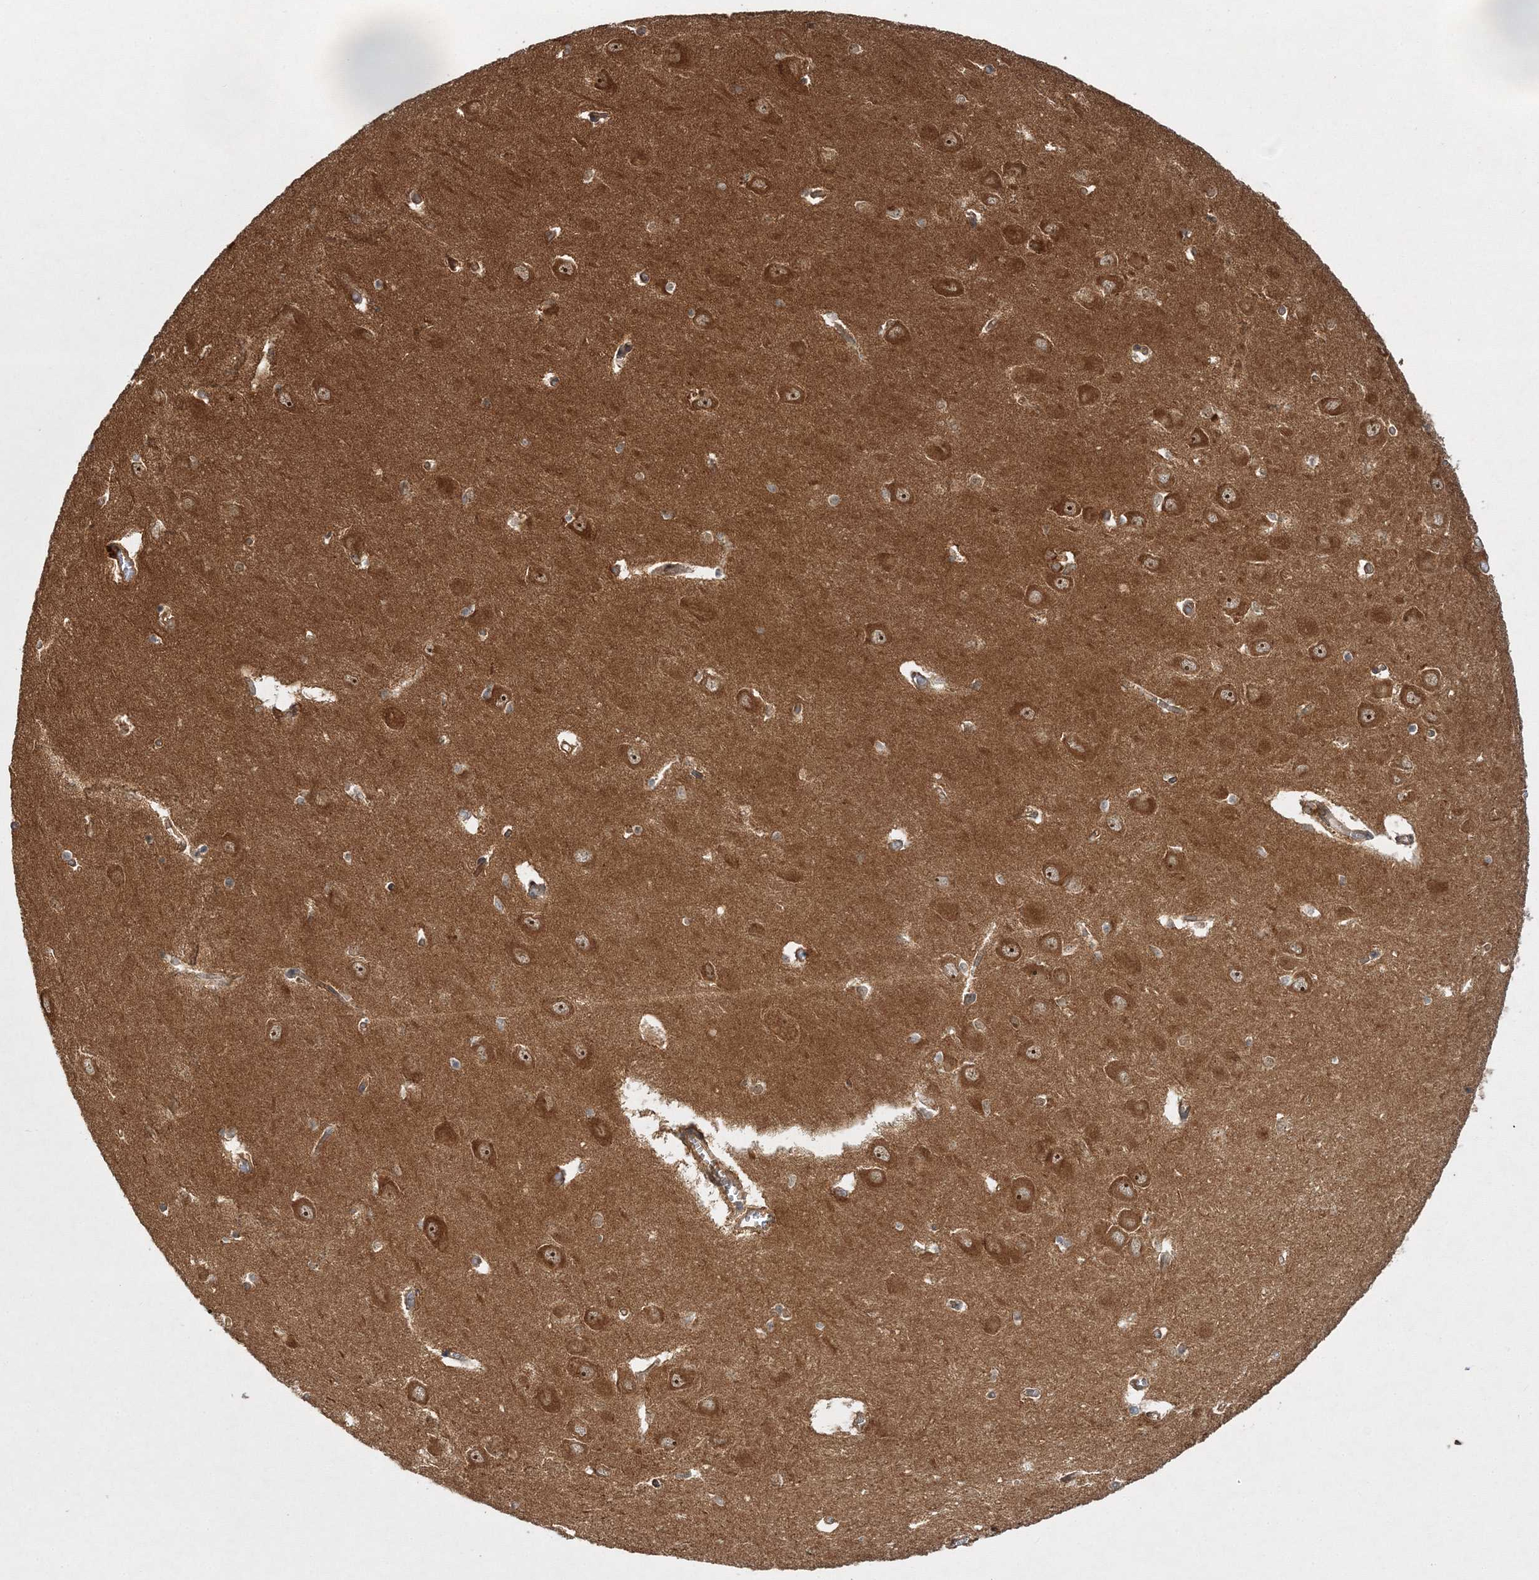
{"staining": {"intensity": "moderate", "quantity": "25%-75%", "location": "cytoplasmic/membranous"}, "tissue": "hippocampus", "cell_type": "Glial cells", "image_type": "normal", "snomed": [{"axis": "morphology", "description": "Normal tissue, NOS"}, {"axis": "topography", "description": "Hippocampus"}], "caption": "A medium amount of moderate cytoplasmic/membranous expression is seen in about 25%-75% of glial cells in normal hippocampus.", "gene": "WDR37", "patient": {"sex": "male", "age": 70}}